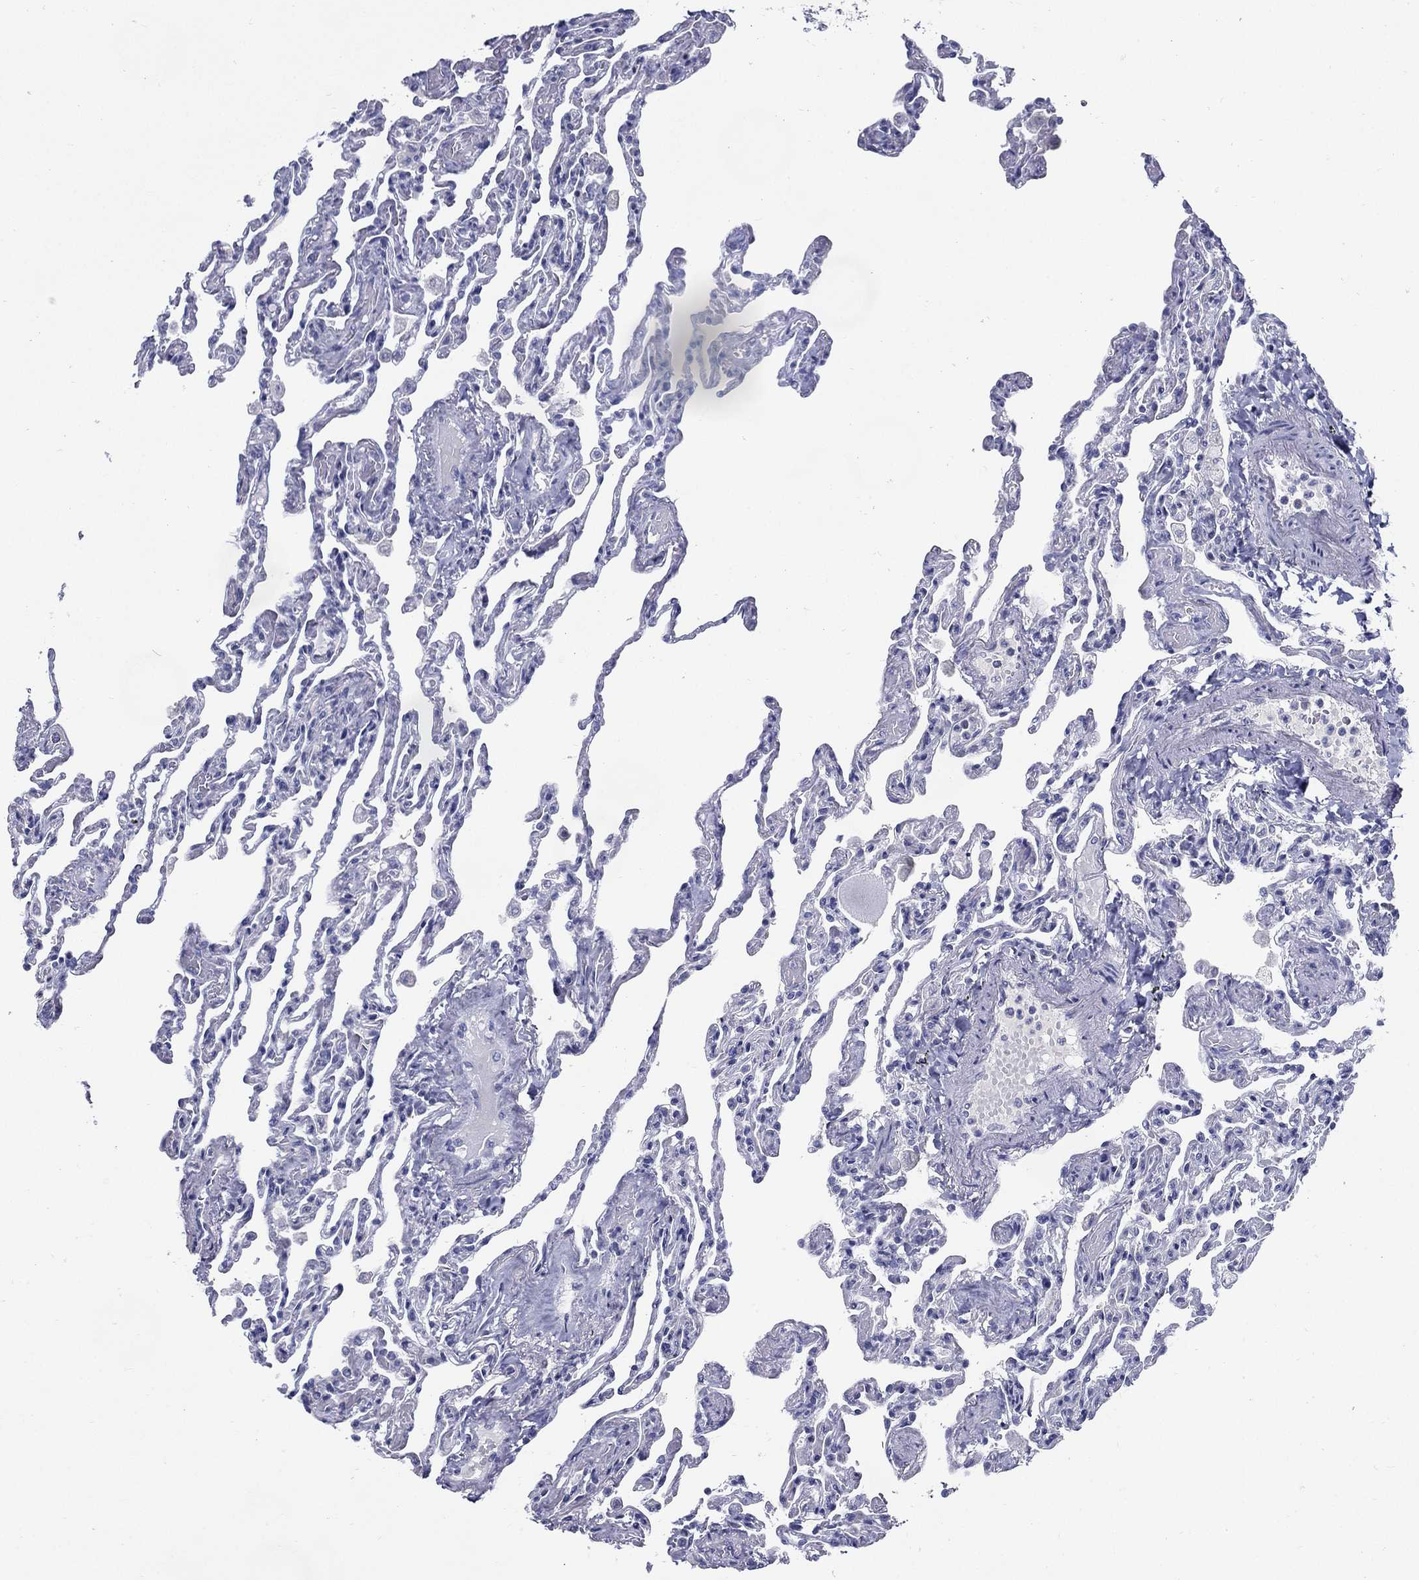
{"staining": {"intensity": "negative", "quantity": "none", "location": "none"}, "tissue": "lung", "cell_type": "Alveolar cells", "image_type": "normal", "snomed": [{"axis": "morphology", "description": "Normal tissue, NOS"}, {"axis": "topography", "description": "Lung"}], "caption": "This is a histopathology image of immunohistochemistry staining of unremarkable lung, which shows no positivity in alveolar cells. (DAB IHC, high magnification).", "gene": "KIF2C", "patient": {"sex": "female", "age": 43}}